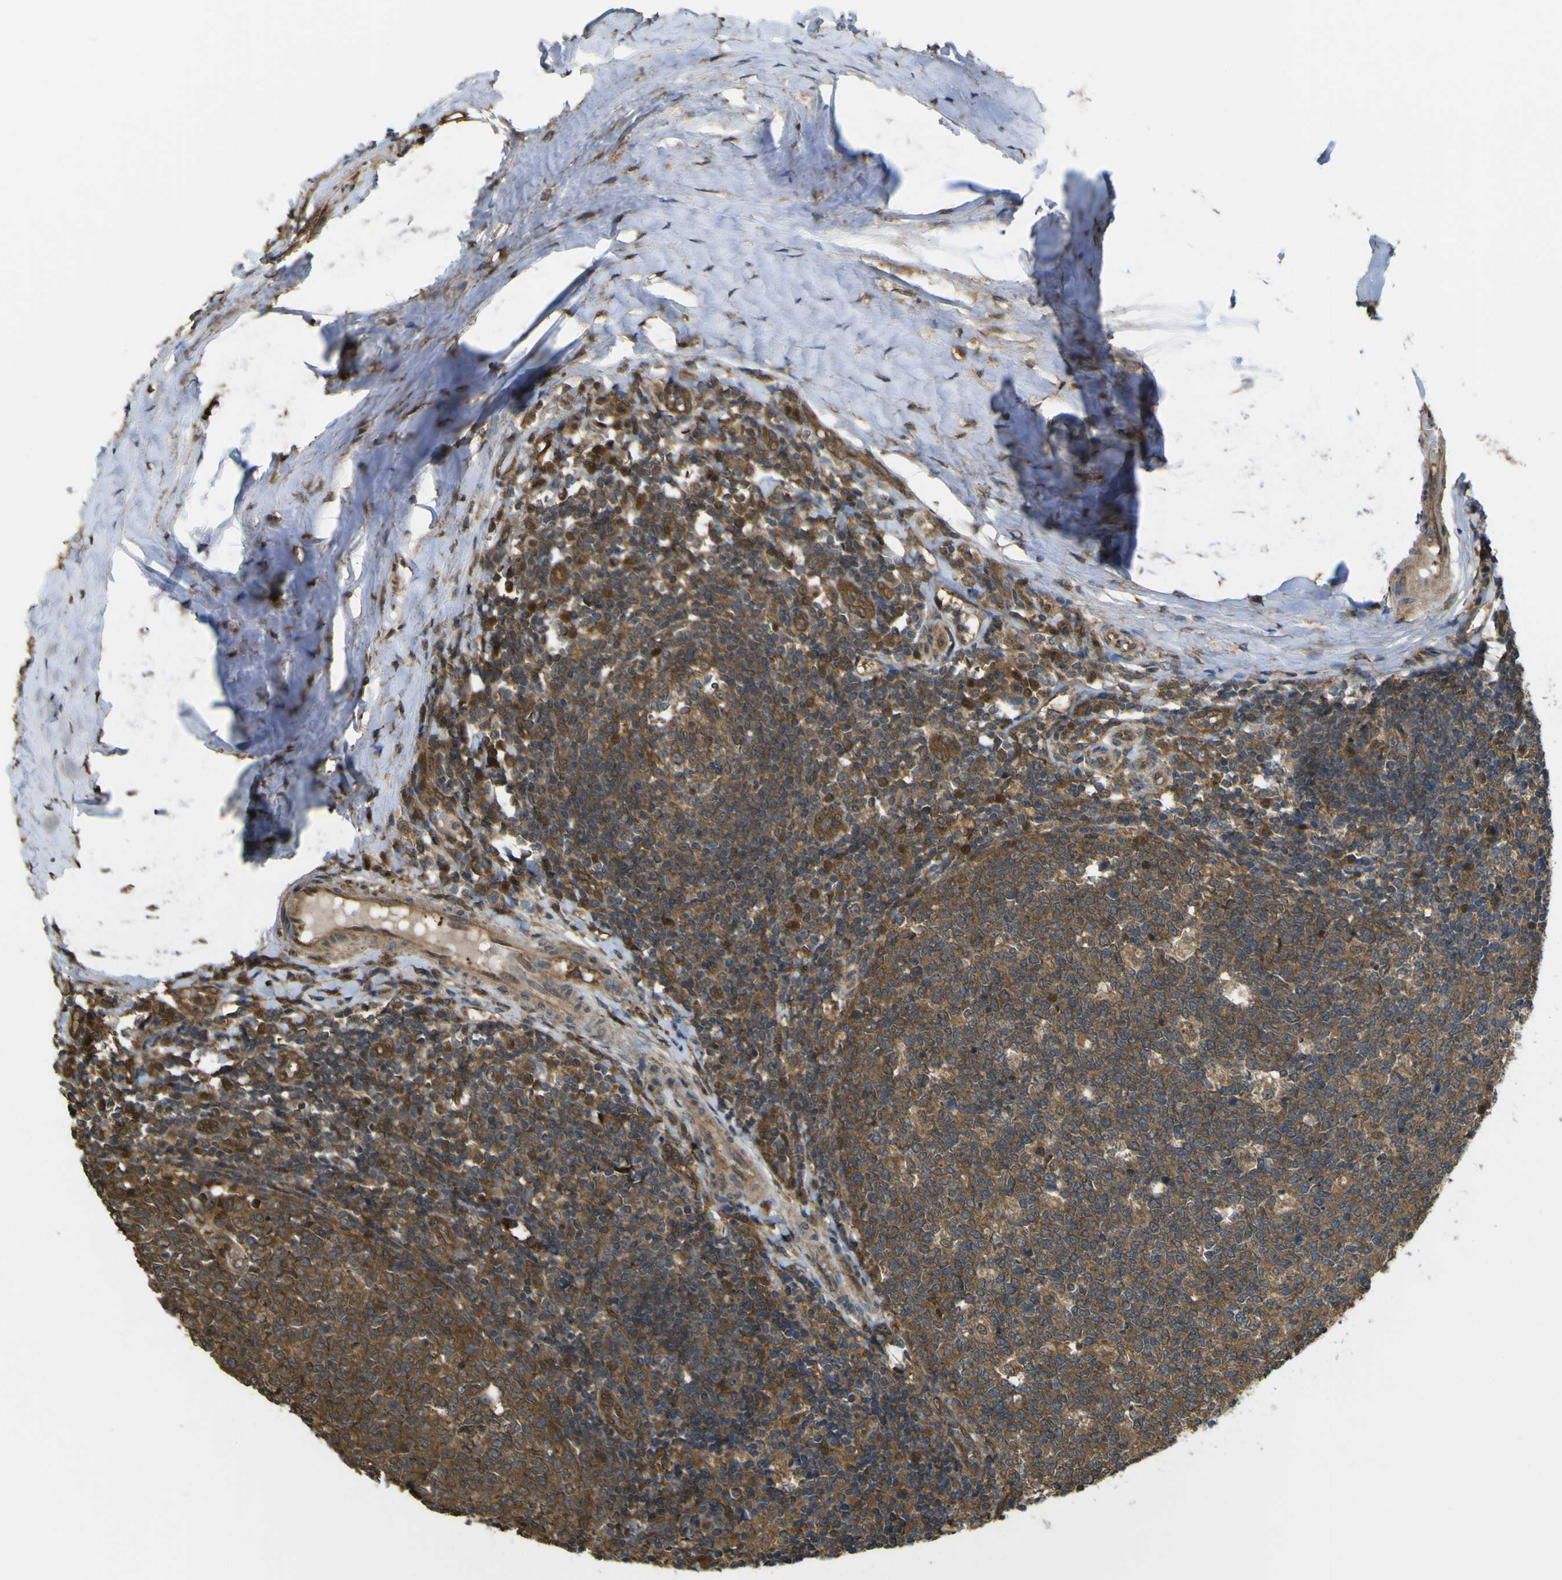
{"staining": {"intensity": "moderate", "quantity": ">75%", "location": "cytoplasmic/membranous"}, "tissue": "tonsil", "cell_type": "Germinal center cells", "image_type": "normal", "snomed": [{"axis": "morphology", "description": "Normal tissue, NOS"}, {"axis": "topography", "description": "Tonsil"}], "caption": "This micrograph demonstrates immunohistochemistry staining of benign human tonsil, with medium moderate cytoplasmic/membranous staining in about >75% of germinal center cells.", "gene": "YWHAG", "patient": {"sex": "female", "age": 19}}